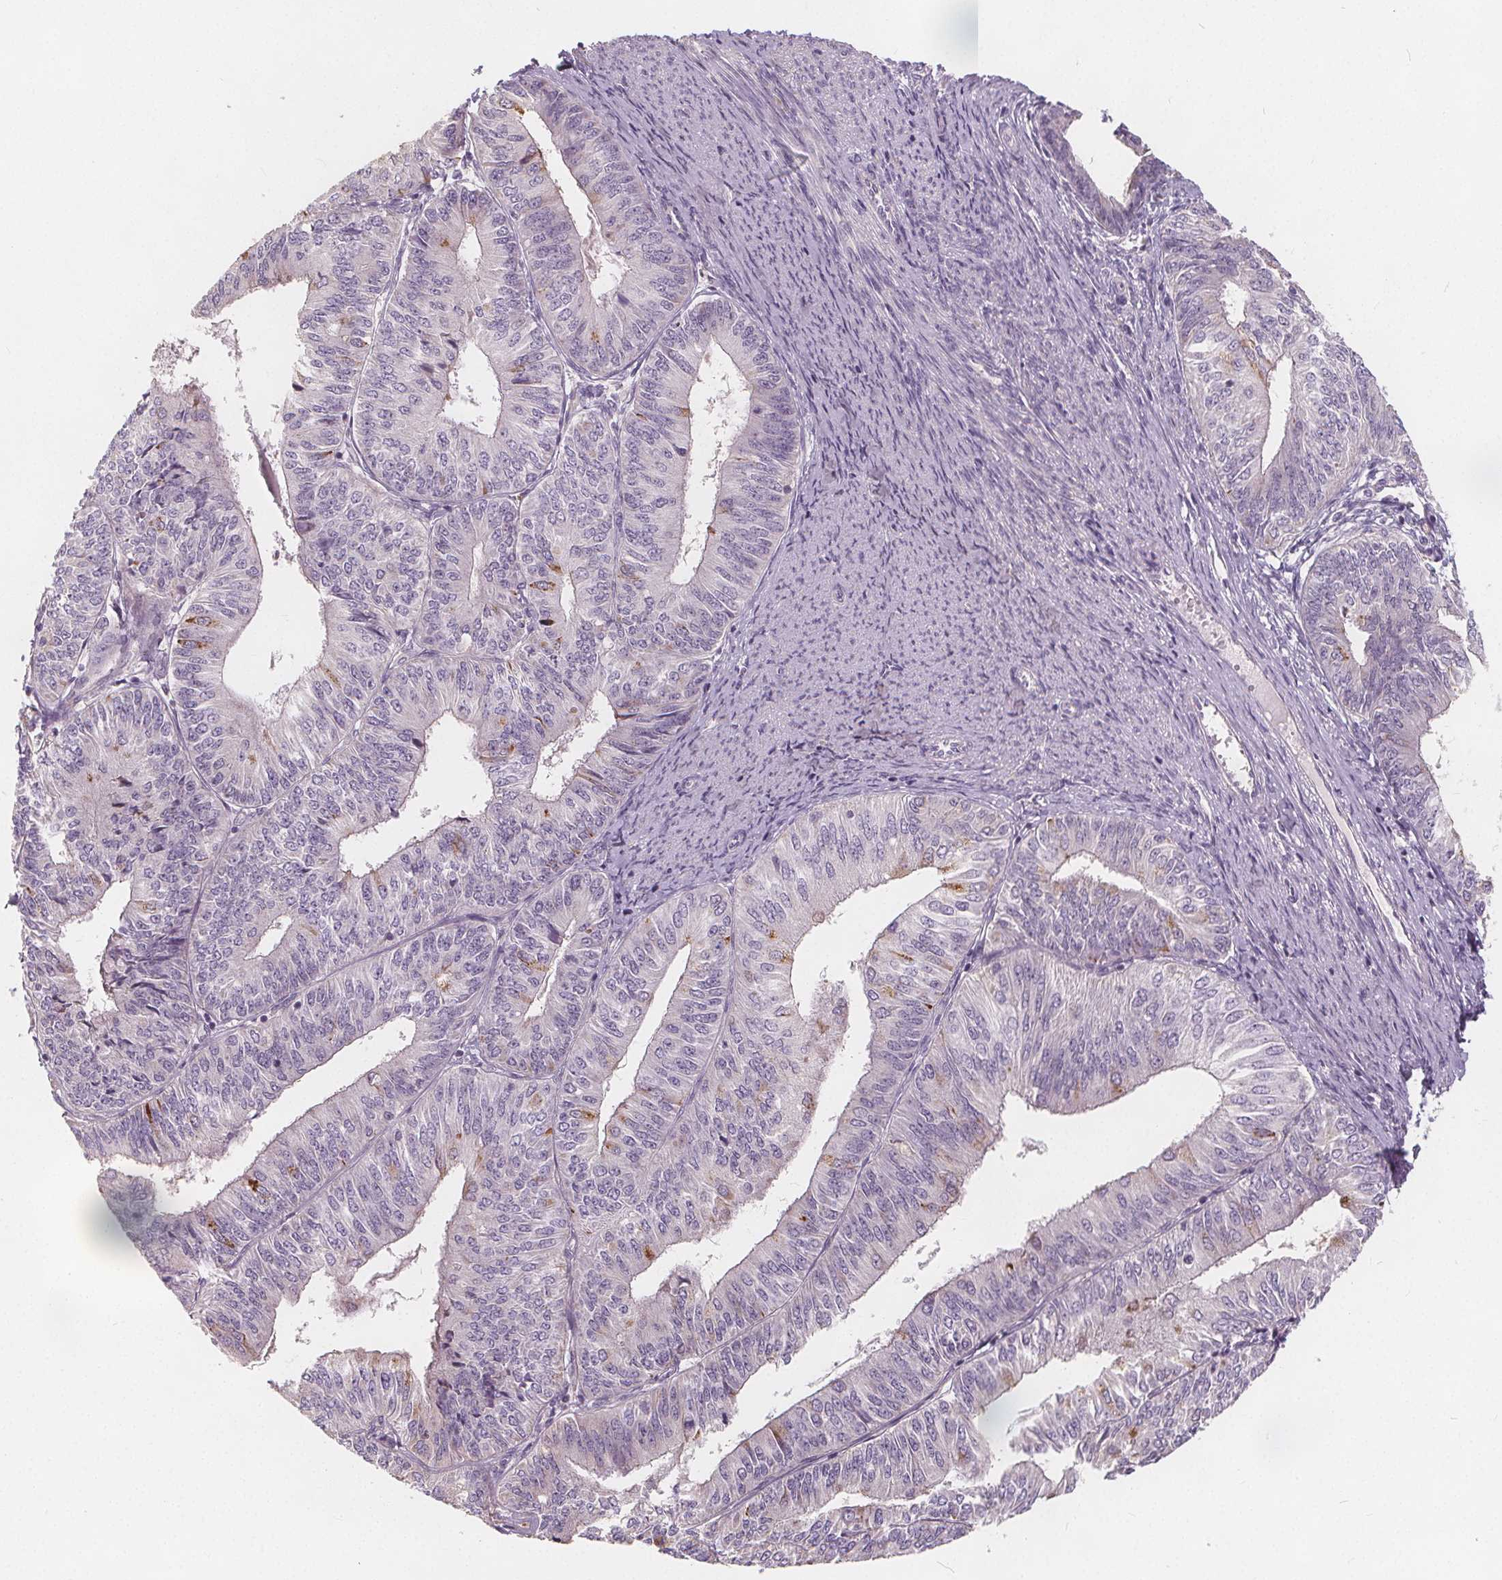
{"staining": {"intensity": "weak", "quantity": "<25%", "location": "cytoplasmic/membranous"}, "tissue": "endometrial cancer", "cell_type": "Tumor cells", "image_type": "cancer", "snomed": [{"axis": "morphology", "description": "Adenocarcinoma, NOS"}, {"axis": "topography", "description": "Endometrium"}], "caption": "Tumor cells are negative for protein expression in human adenocarcinoma (endometrial). The staining is performed using DAB (3,3'-diaminobenzidine) brown chromogen with nuclei counter-stained in using hematoxylin.", "gene": "DRC3", "patient": {"sex": "female", "age": 58}}